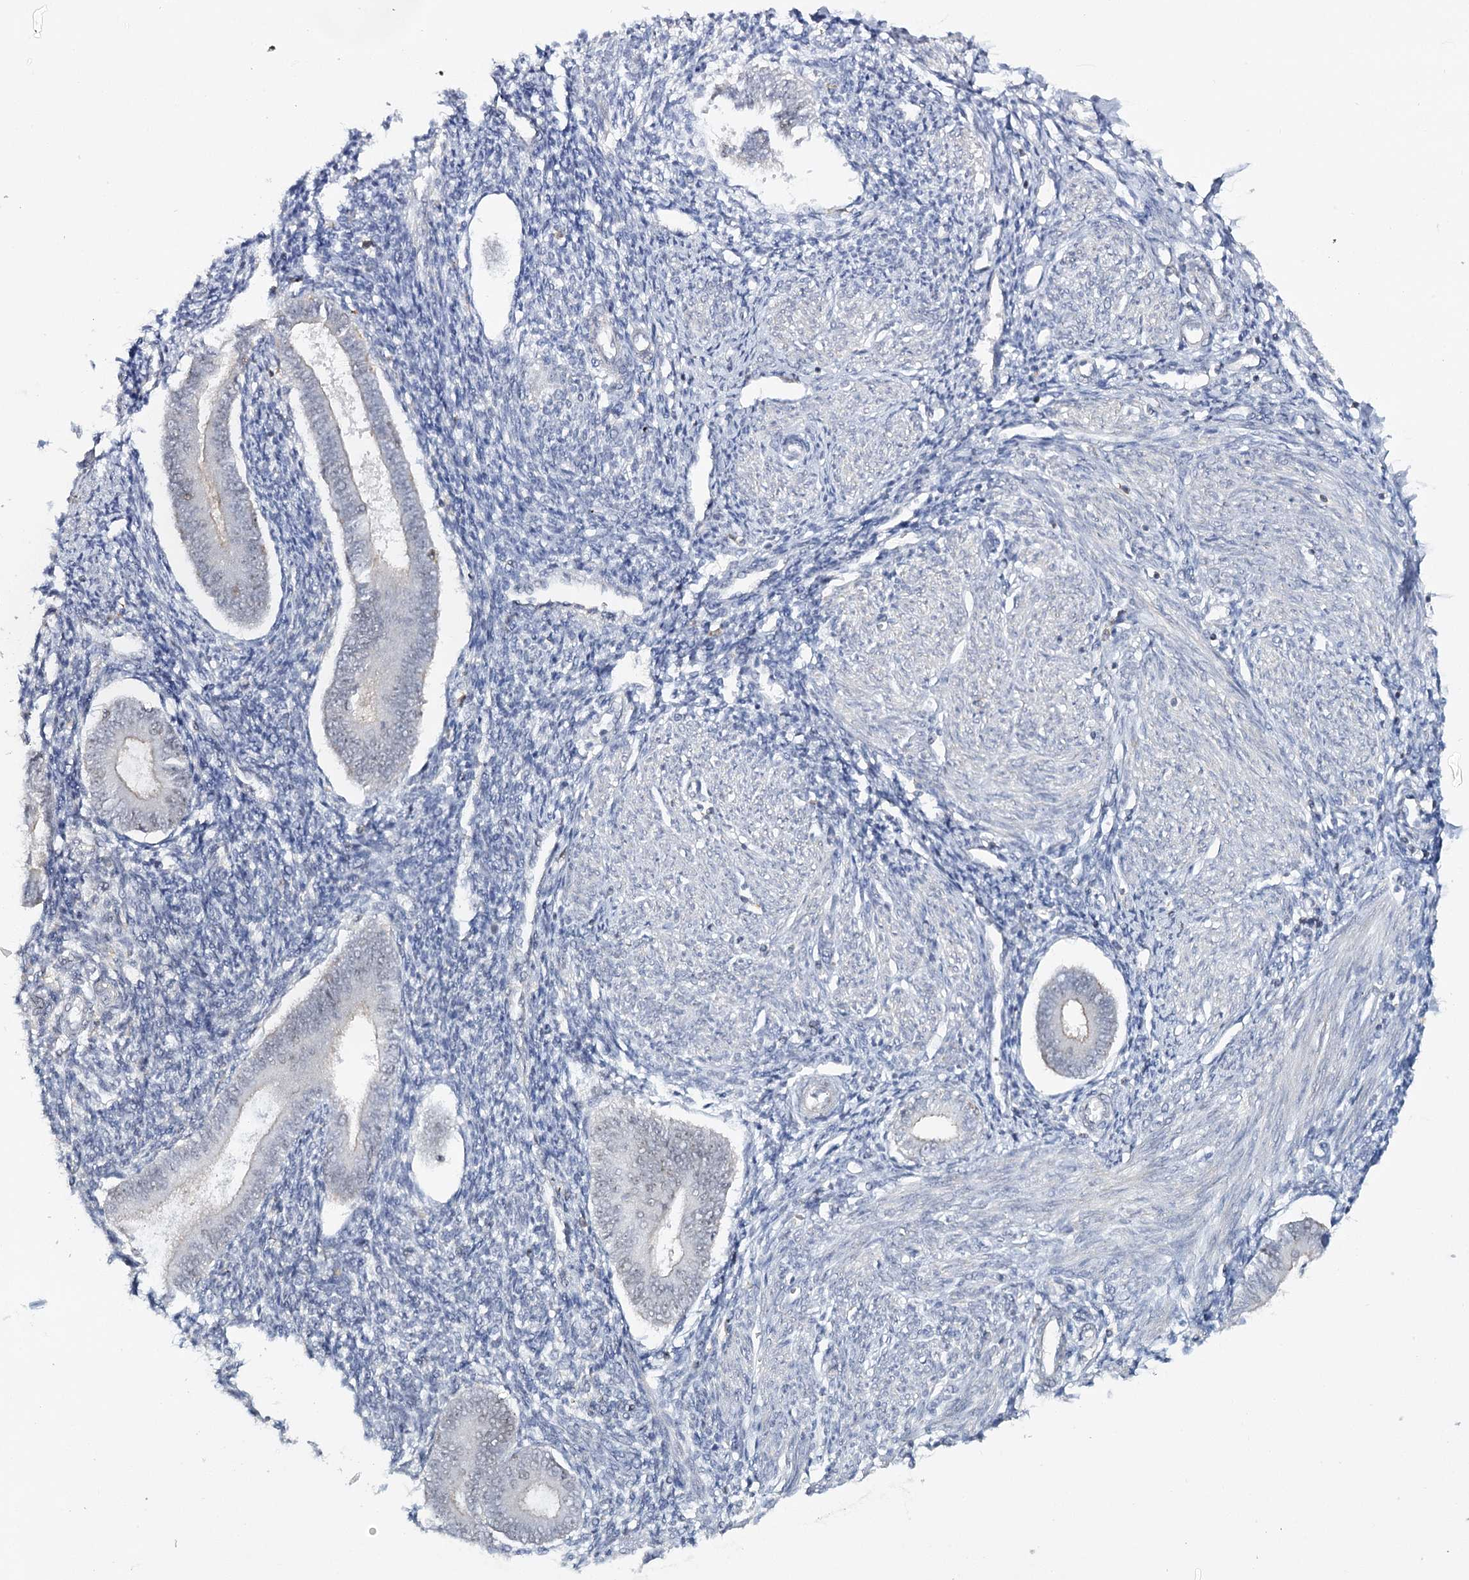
{"staining": {"intensity": "negative", "quantity": "none", "location": "none"}, "tissue": "endometrium", "cell_type": "Cells in endometrial stroma", "image_type": "normal", "snomed": [{"axis": "morphology", "description": "Normal tissue, NOS"}, {"axis": "topography", "description": "Uterus"}, {"axis": "topography", "description": "Endometrium"}], "caption": "IHC of benign endometrium shows no expression in cells in endometrial stroma.", "gene": "ZC3H8", "patient": {"sex": "female", "age": 48}}